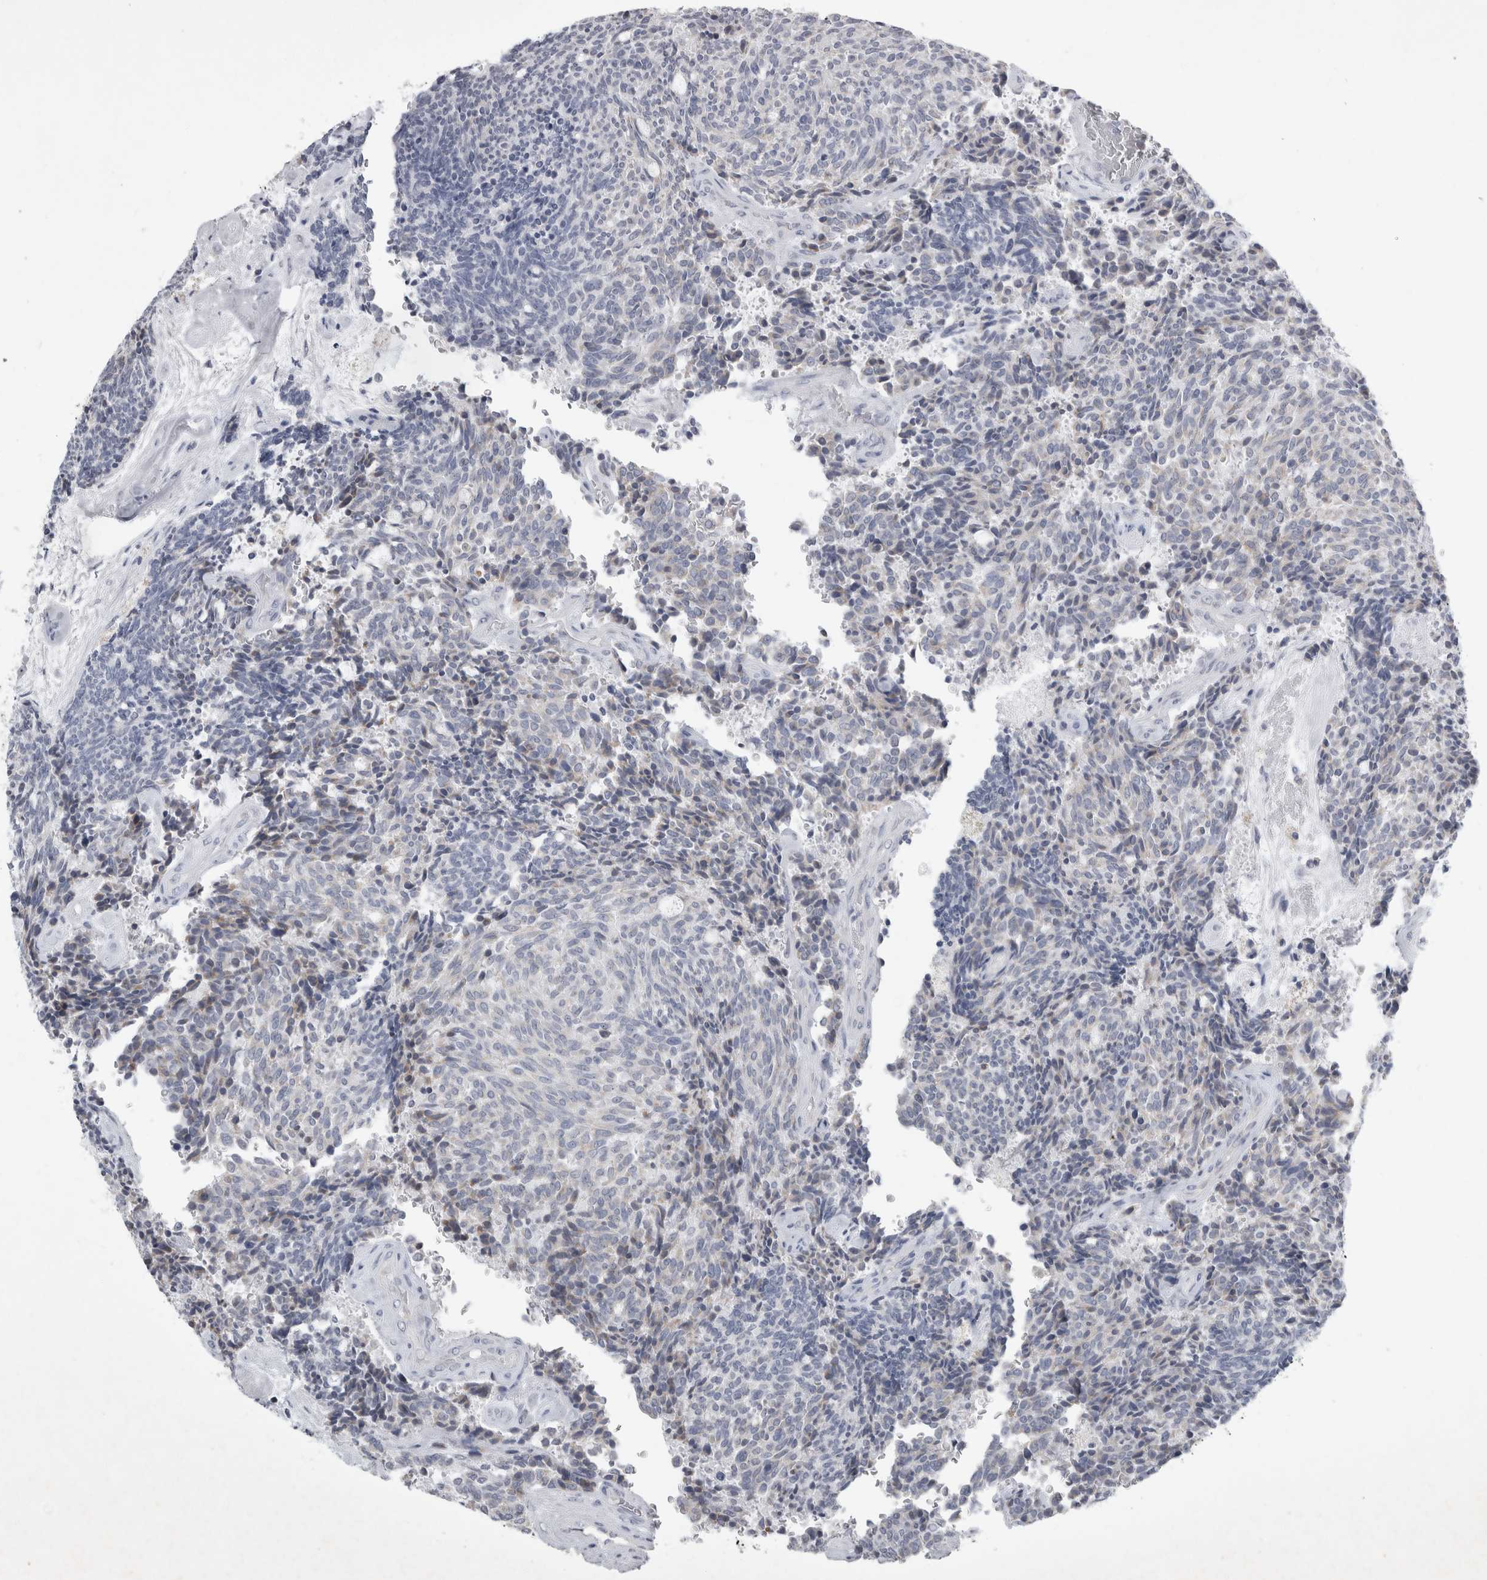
{"staining": {"intensity": "negative", "quantity": "none", "location": "none"}, "tissue": "carcinoid", "cell_type": "Tumor cells", "image_type": "cancer", "snomed": [{"axis": "morphology", "description": "Carcinoid, malignant, NOS"}, {"axis": "topography", "description": "Pancreas"}], "caption": "This is an immunohistochemistry (IHC) histopathology image of human carcinoid (malignant). There is no staining in tumor cells.", "gene": "FXYD7", "patient": {"sex": "female", "age": 54}}